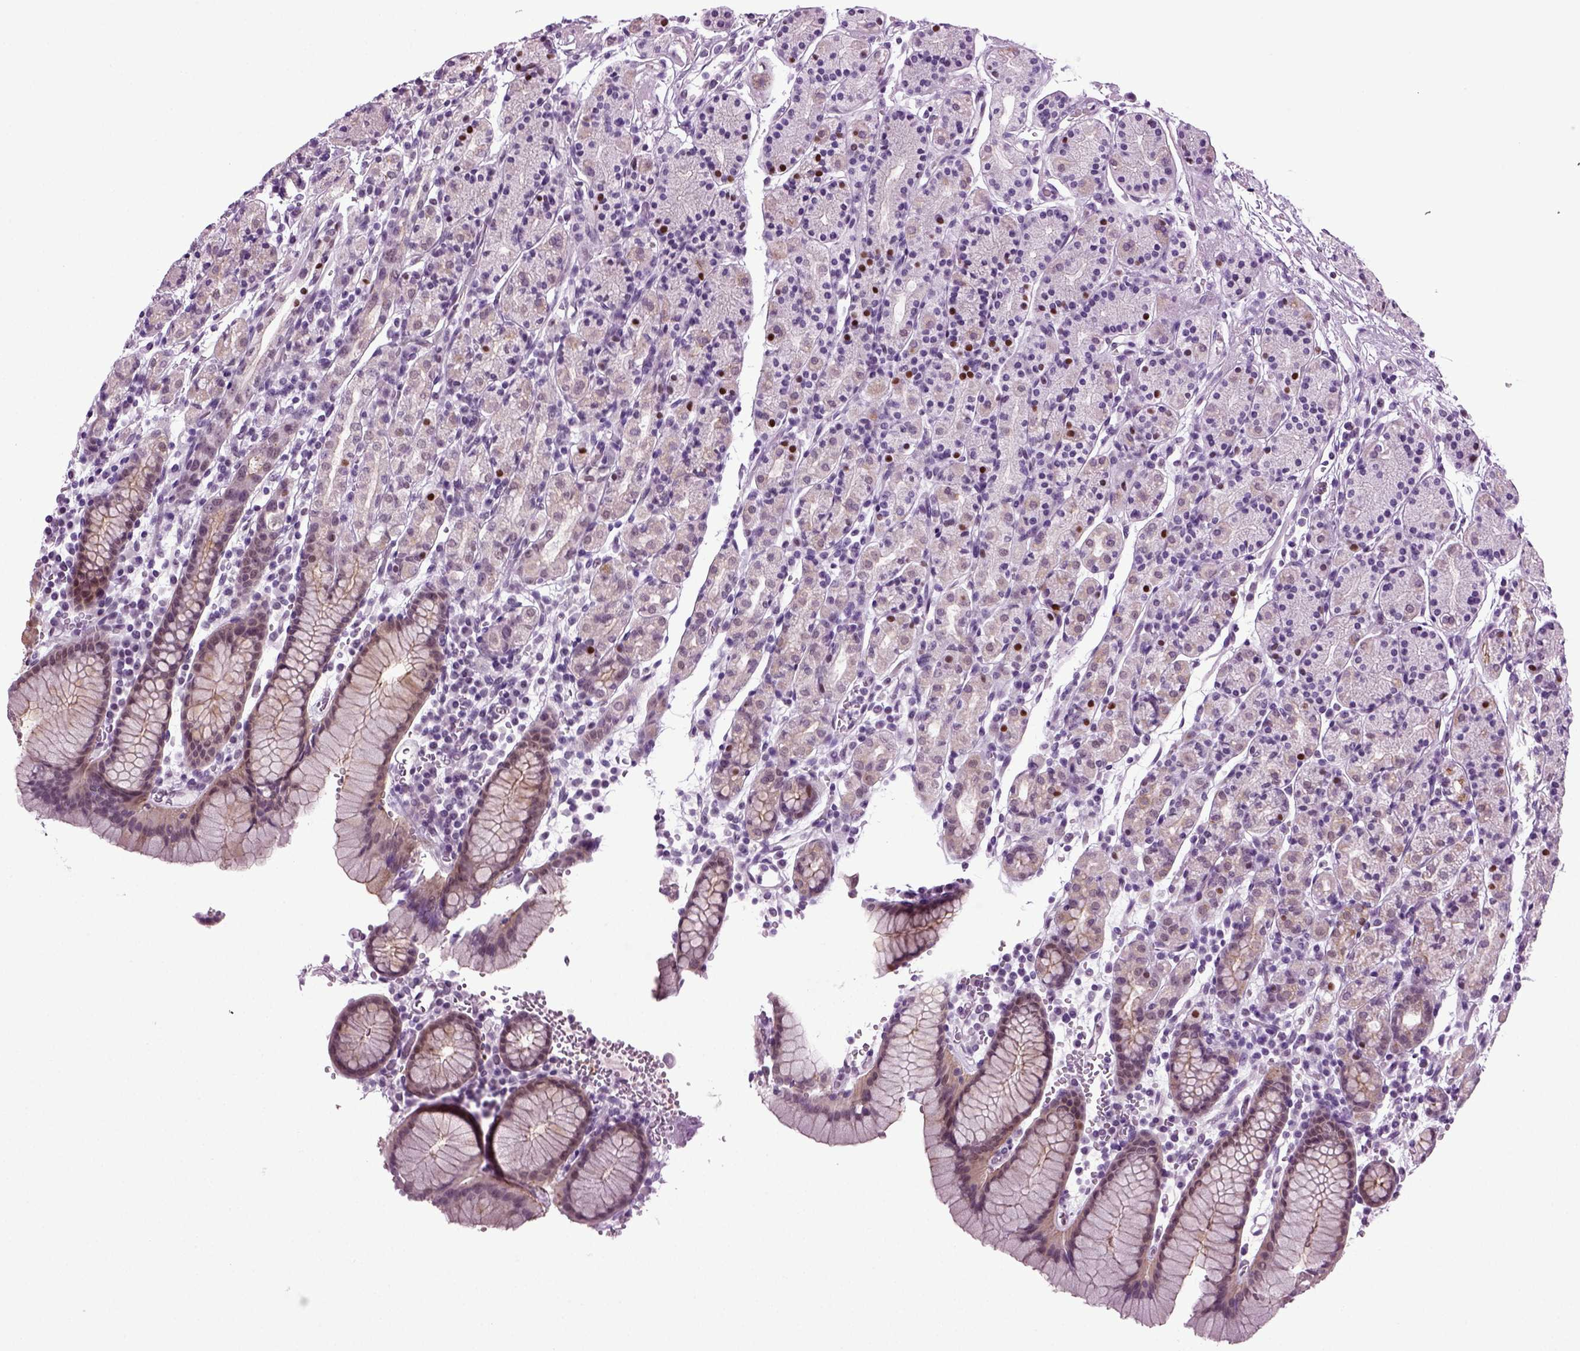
{"staining": {"intensity": "strong", "quantity": "<25%", "location": "nuclear"}, "tissue": "stomach", "cell_type": "Glandular cells", "image_type": "normal", "snomed": [{"axis": "morphology", "description": "Normal tissue, NOS"}, {"axis": "topography", "description": "Stomach, upper"}, {"axis": "topography", "description": "Stomach"}], "caption": "Immunohistochemistry (IHC) histopathology image of normal stomach stained for a protein (brown), which shows medium levels of strong nuclear positivity in about <25% of glandular cells.", "gene": "RFX3", "patient": {"sex": "male", "age": 62}}